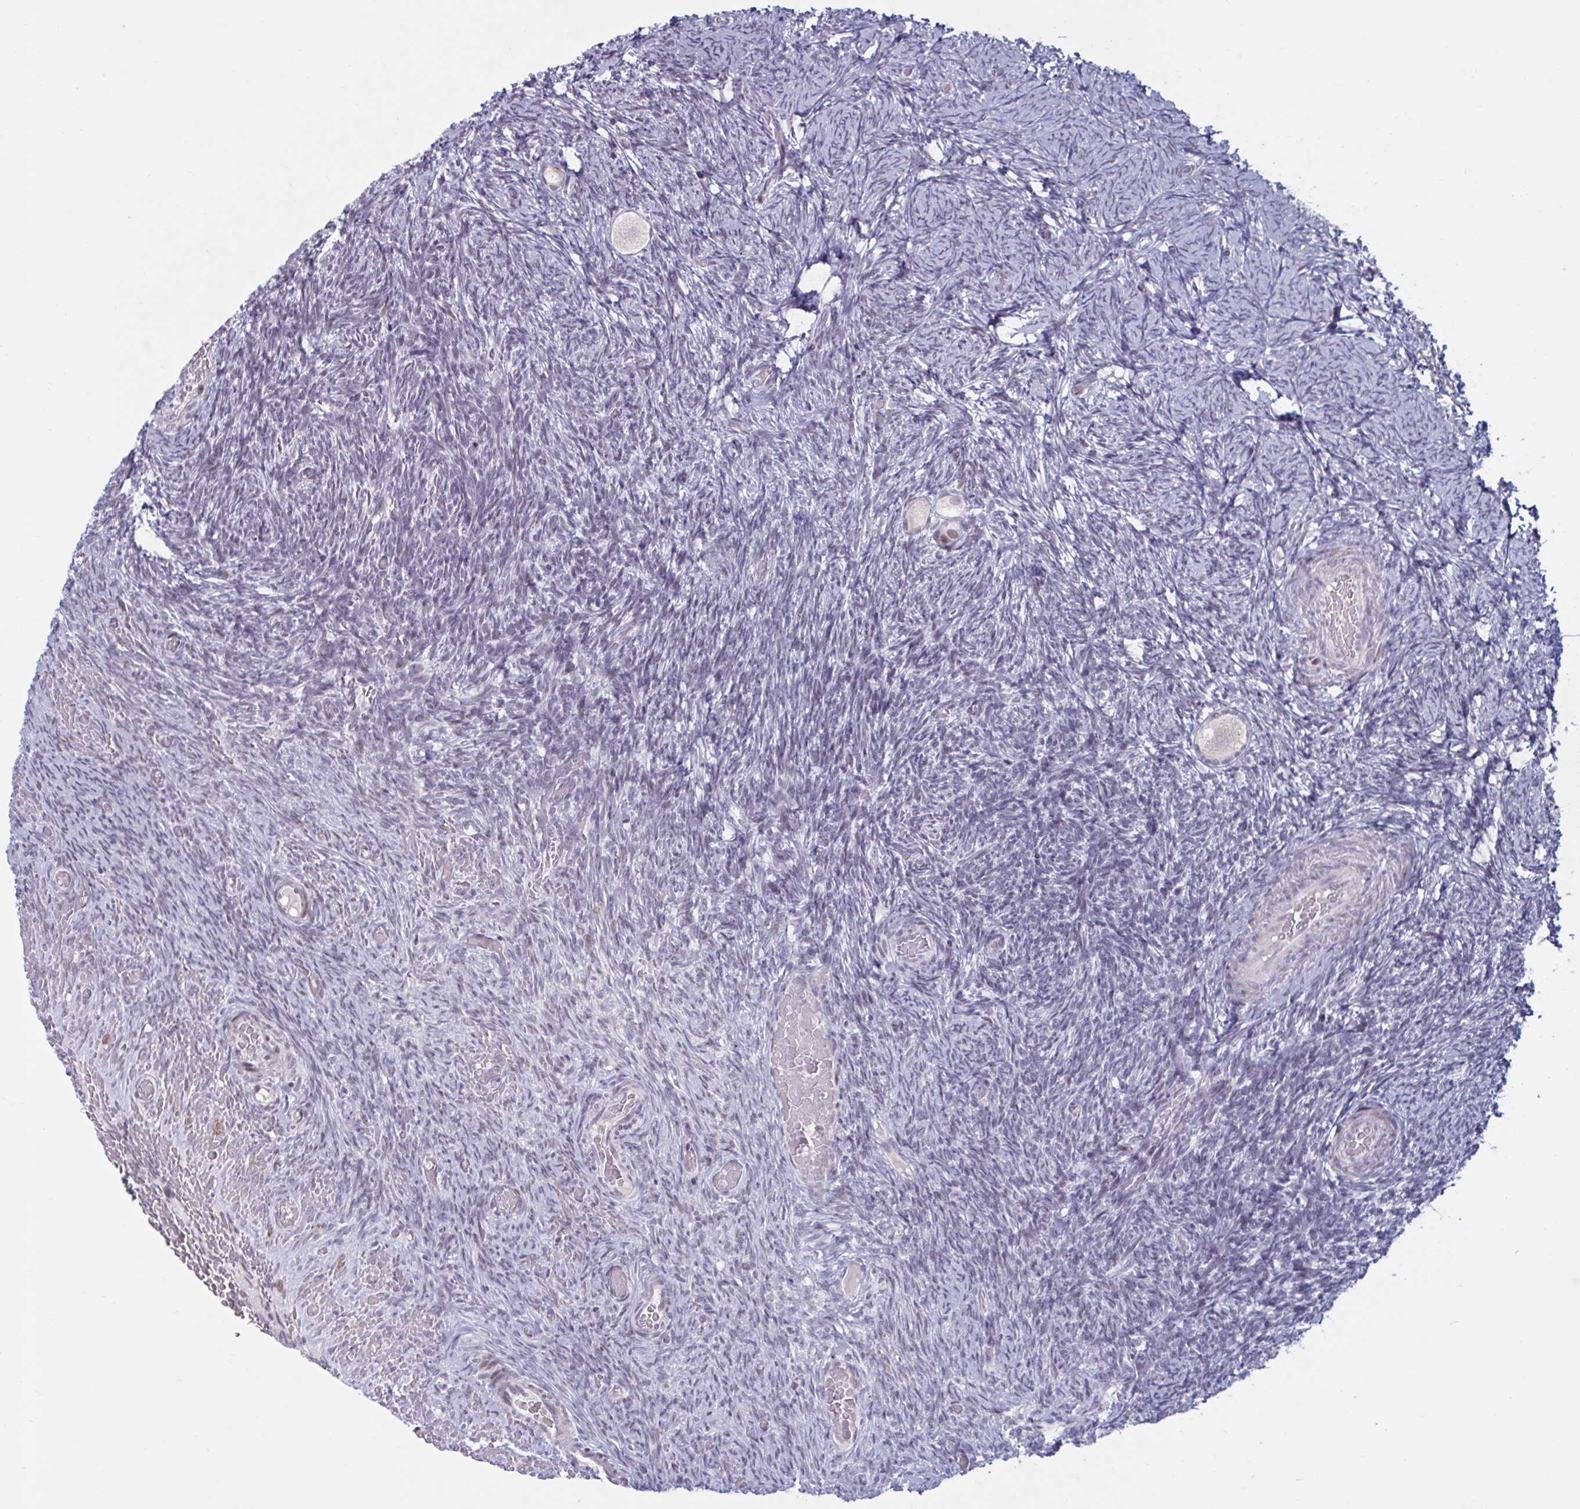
{"staining": {"intensity": "negative", "quantity": "none", "location": "none"}, "tissue": "ovary", "cell_type": "Follicle cells", "image_type": "normal", "snomed": [{"axis": "morphology", "description": "Normal tissue, NOS"}, {"axis": "topography", "description": "Ovary"}], "caption": "This is a image of immunohistochemistry staining of normal ovary, which shows no positivity in follicle cells.", "gene": "HSD17B6", "patient": {"sex": "female", "age": 34}}